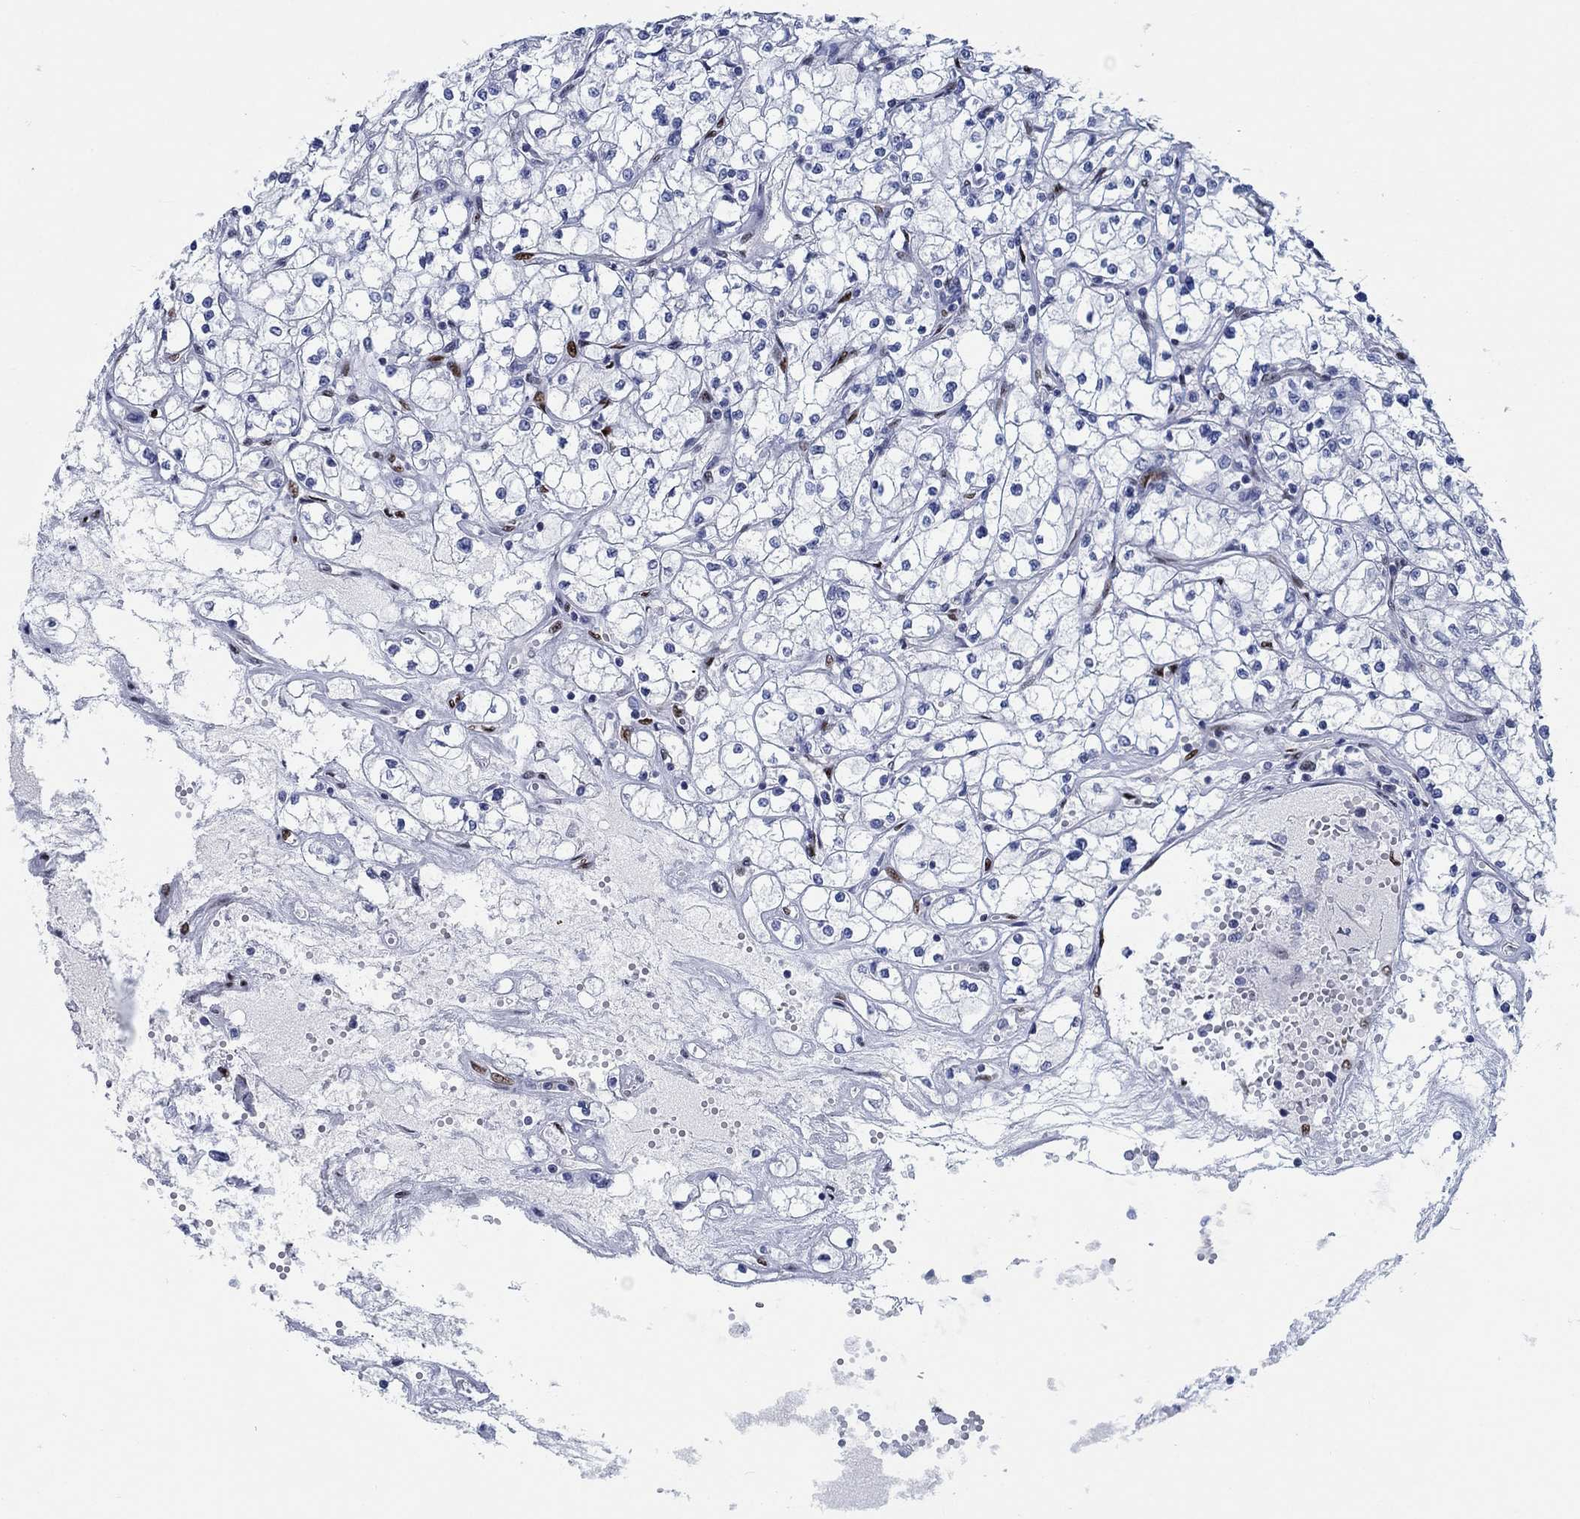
{"staining": {"intensity": "negative", "quantity": "none", "location": "none"}, "tissue": "renal cancer", "cell_type": "Tumor cells", "image_type": "cancer", "snomed": [{"axis": "morphology", "description": "Adenocarcinoma, NOS"}, {"axis": "topography", "description": "Kidney"}], "caption": "Human renal cancer stained for a protein using immunohistochemistry displays no expression in tumor cells.", "gene": "ZEB1", "patient": {"sex": "male", "age": 67}}